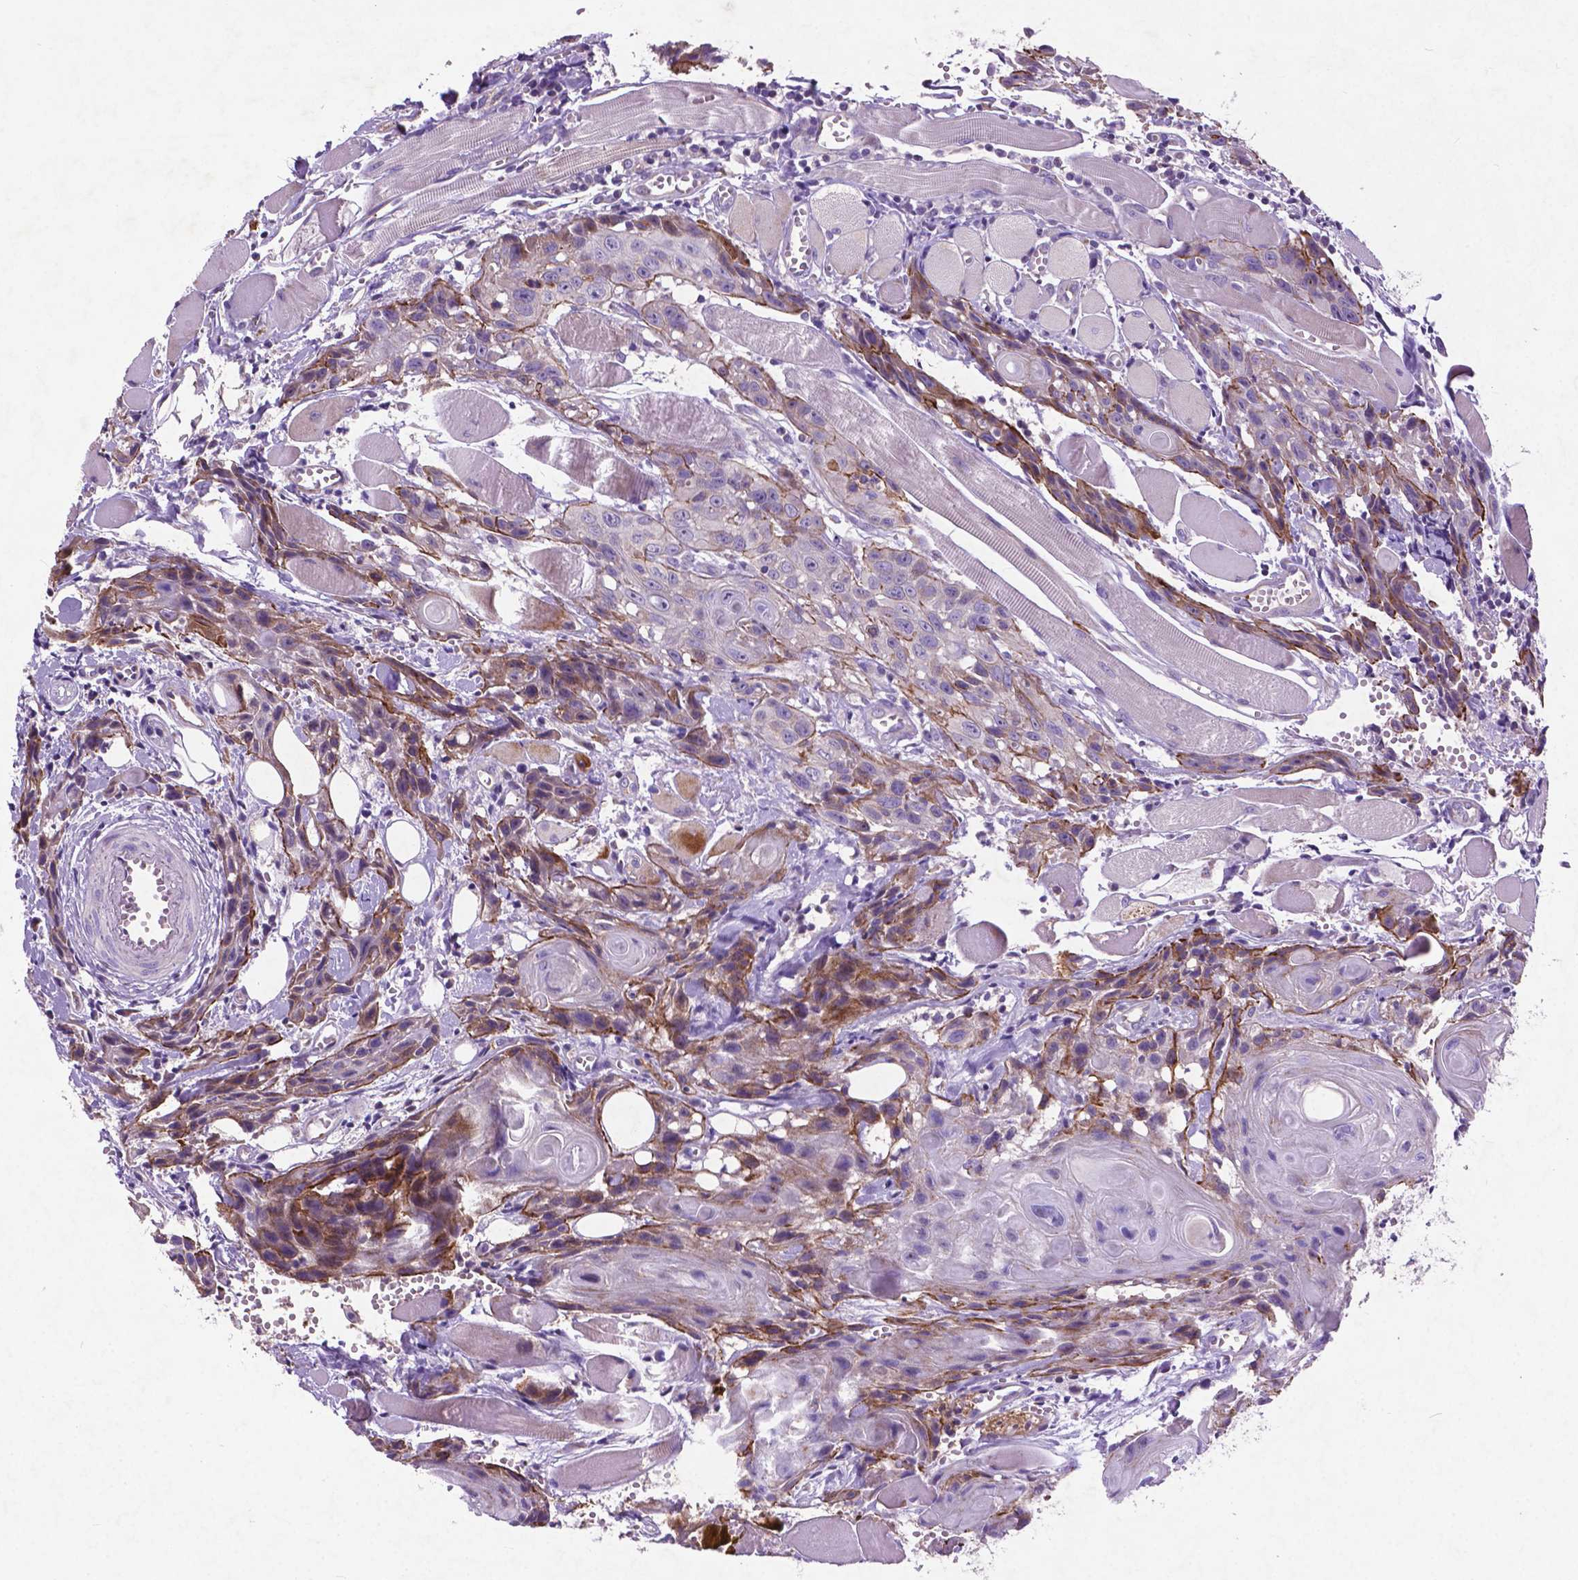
{"staining": {"intensity": "moderate", "quantity": "<25%", "location": "cytoplasmic/membranous"}, "tissue": "head and neck cancer", "cell_type": "Tumor cells", "image_type": "cancer", "snomed": [{"axis": "morphology", "description": "Squamous cell carcinoma, NOS"}, {"axis": "topography", "description": "Oral tissue"}, {"axis": "topography", "description": "Head-Neck"}], "caption": "Moderate cytoplasmic/membranous protein positivity is seen in about <25% of tumor cells in head and neck cancer (squamous cell carcinoma).", "gene": "ATG4D", "patient": {"sex": "male", "age": 58}}